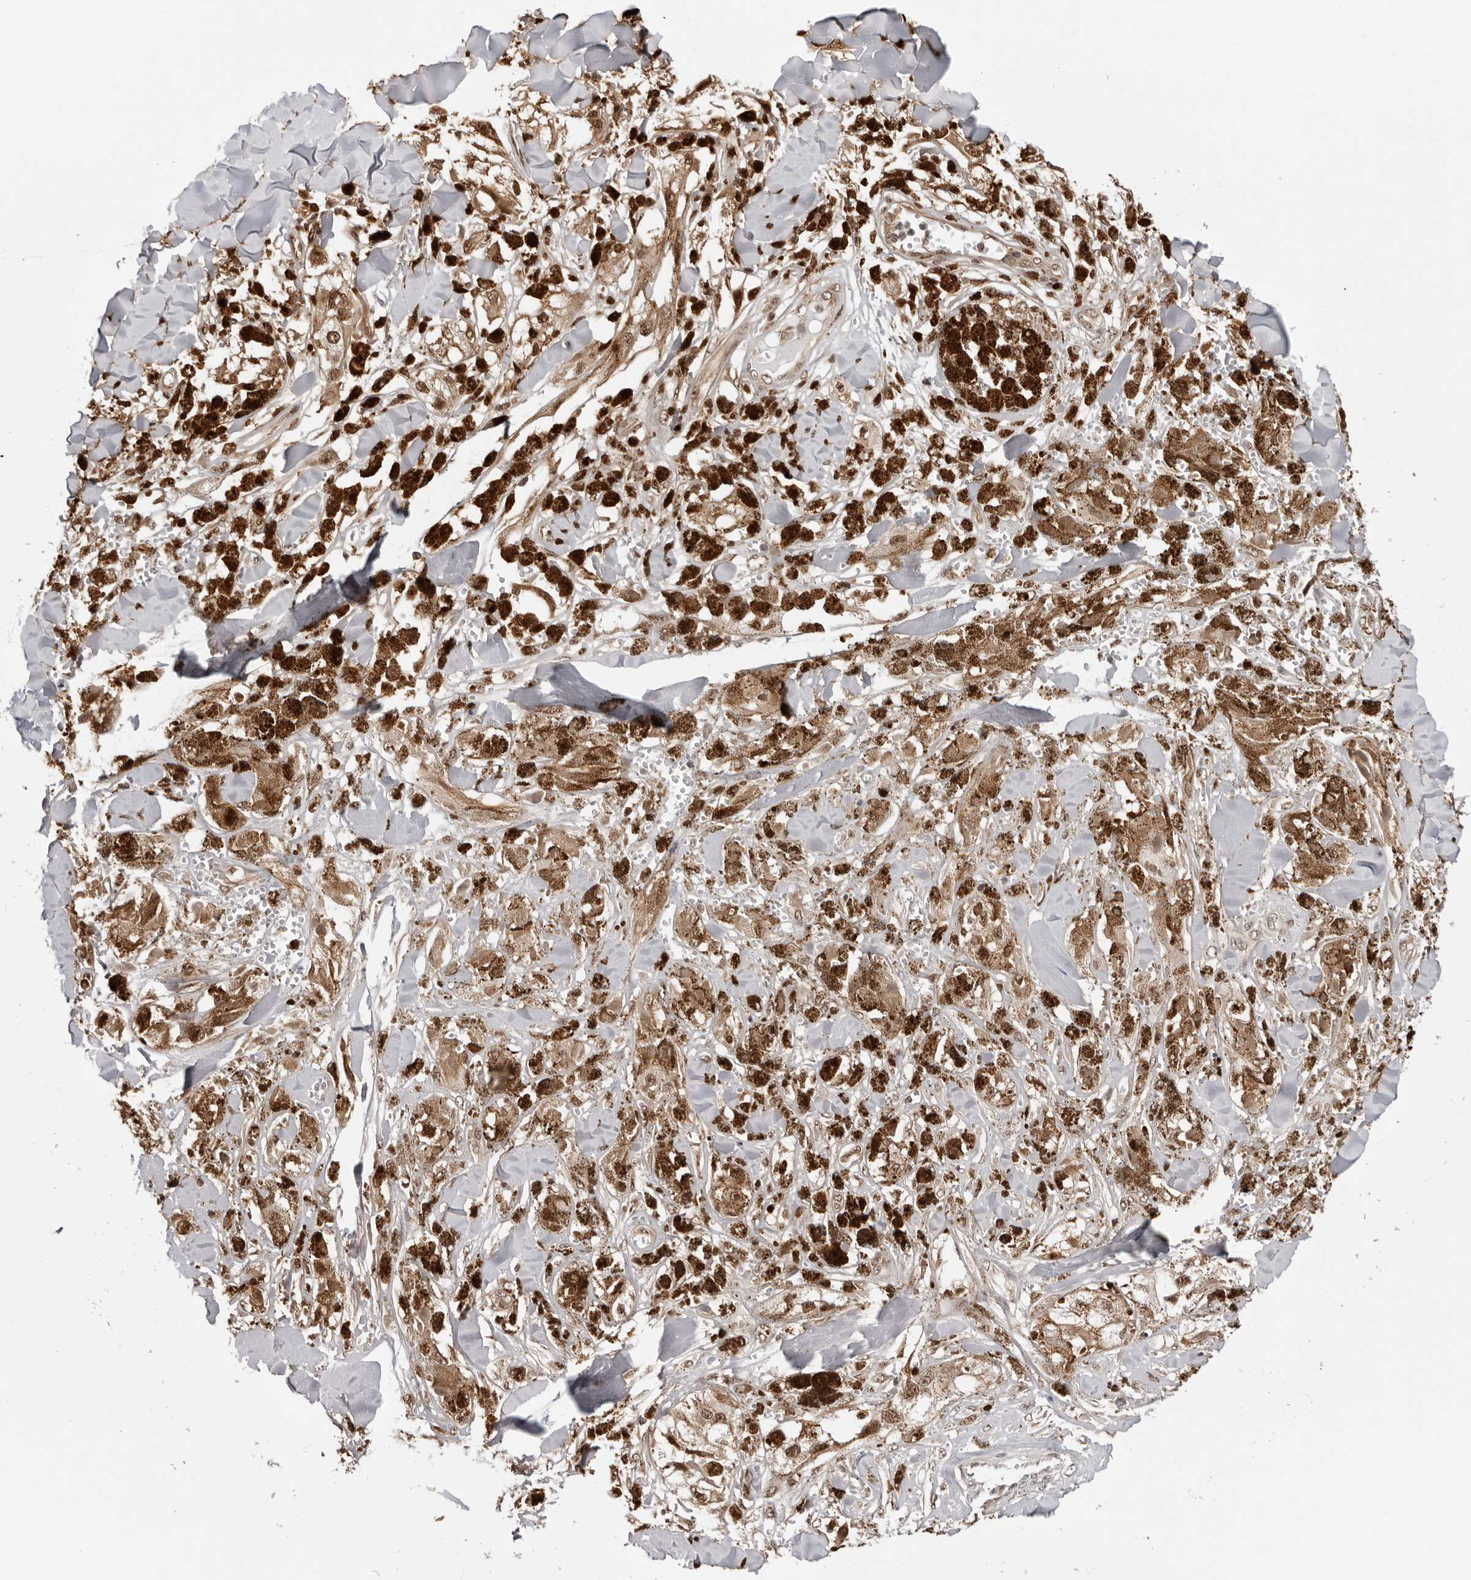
{"staining": {"intensity": "moderate", "quantity": "25%-75%", "location": "cytoplasmic/membranous,nuclear"}, "tissue": "melanoma", "cell_type": "Tumor cells", "image_type": "cancer", "snomed": [{"axis": "morphology", "description": "Malignant melanoma, NOS"}, {"axis": "topography", "description": "Skin"}], "caption": "Immunohistochemical staining of malignant melanoma demonstrates moderate cytoplasmic/membranous and nuclear protein staining in about 25%-75% of tumor cells.", "gene": "SDE2", "patient": {"sex": "male", "age": 88}}